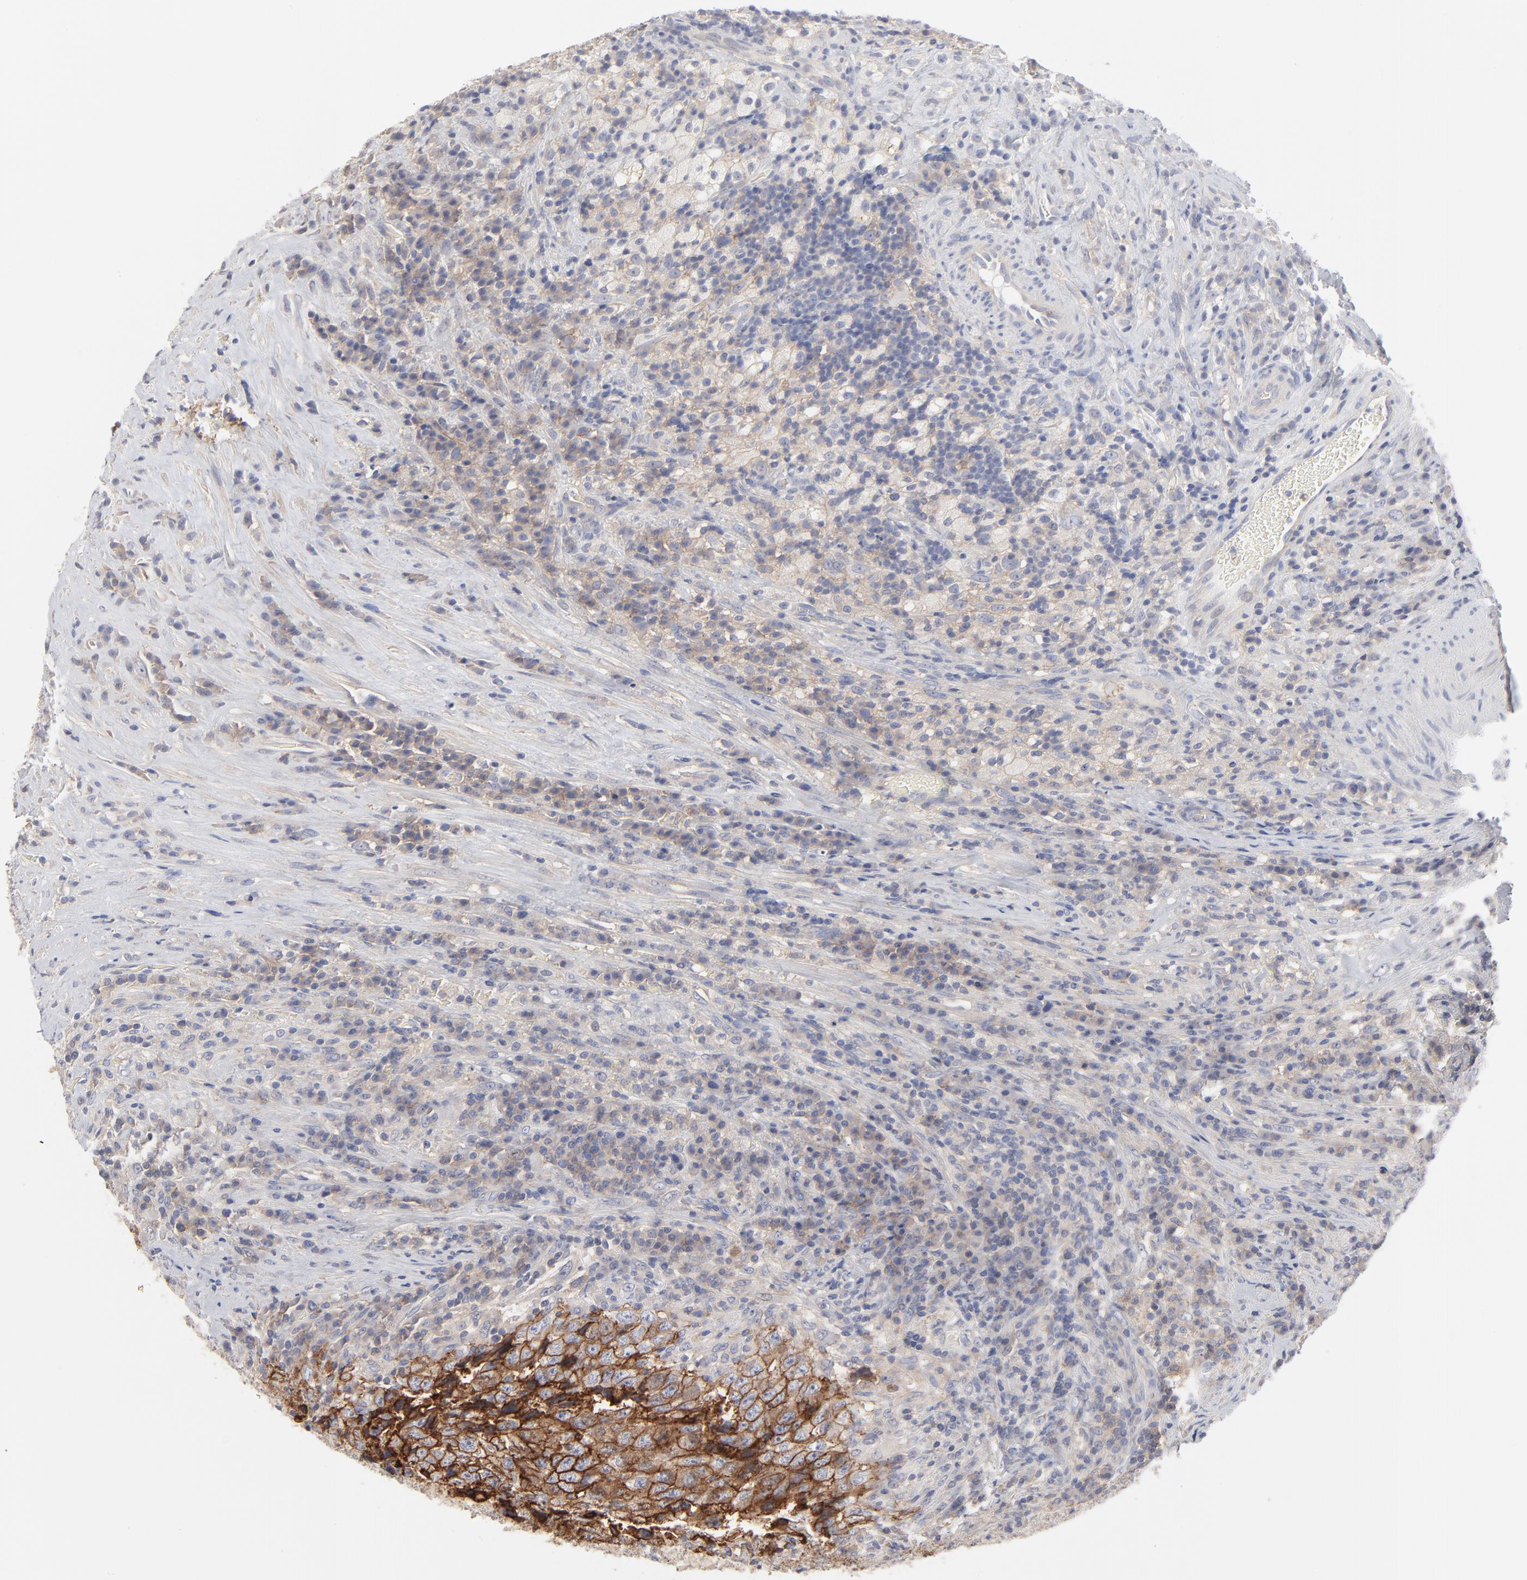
{"staining": {"intensity": "strong", "quantity": ">75%", "location": "cytoplasmic/membranous"}, "tissue": "testis cancer", "cell_type": "Tumor cells", "image_type": "cancer", "snomed": [{"axis": "morphology", "description": "Necrosis, NOS"}, {"axis": "morphology", "description": "Carcinoma, Embryonal, NOS"}, {"axis": "topography", "description": "Testis"}], "caption": "Tumor cells show strong cytoplasmic/membranous expression in approximately >75% of cells in testis embryonal carcinoma.", "gene": "SLC16A1", "patient": {"sex": "male", "age": 19}}